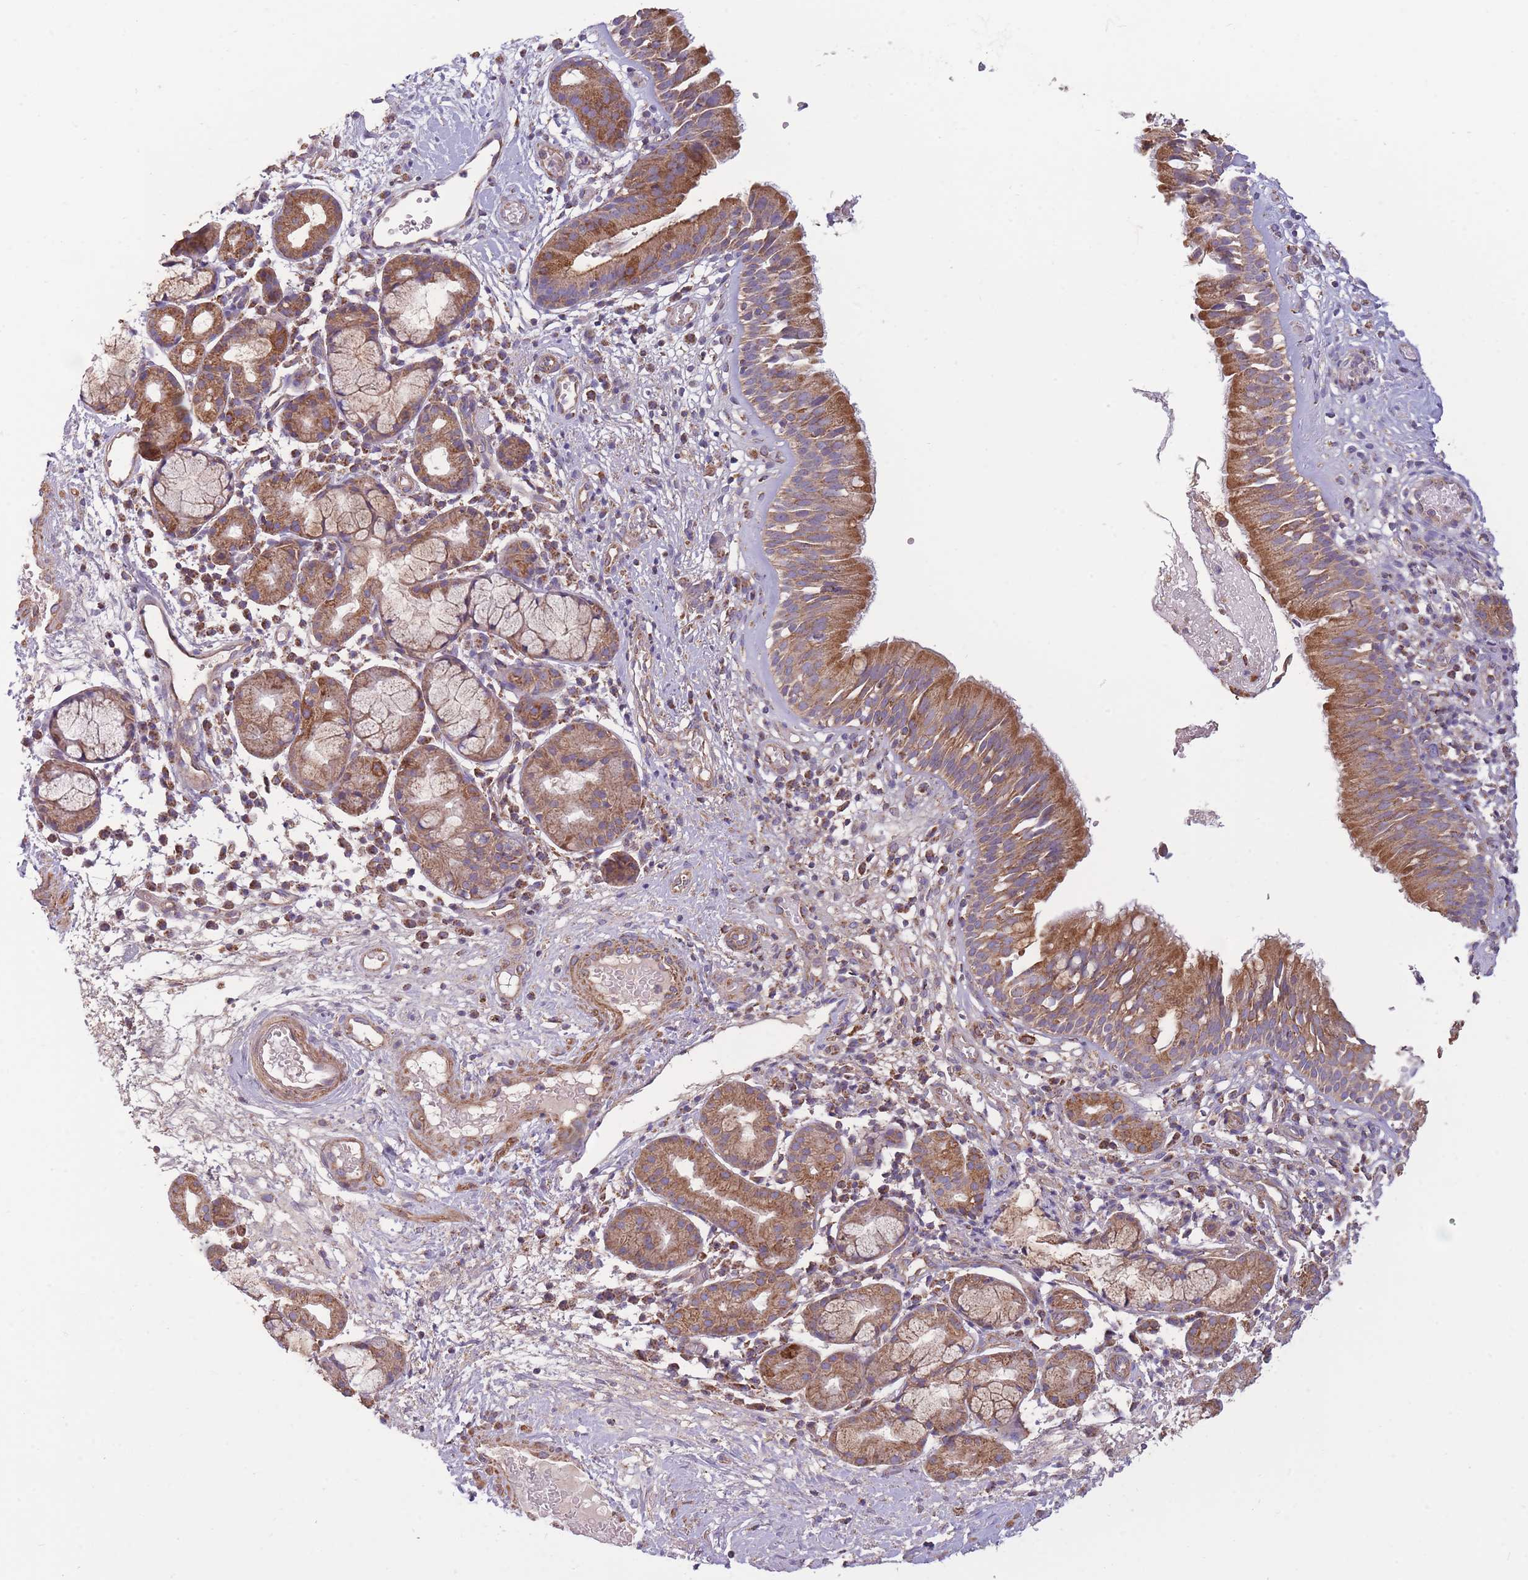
{"staining": {"intensity": "moderate", "quantity": ">75%", "location": "cytoplasmic/membranous"}, "tissue": "nasopharynx", "cell_type": "Respiratory epithelial cells", "image_type": "normal", "snomed": [{"axis": "morphology", "description": "Normal tissue, NOS"}, {"axis": "topography", "description": "Nasopharynx"}], "caption": "Normal nasopharynx reveals moderate cytoplasmic/membranous staining in about >75% of respiratory epithelial cells.", "gene": "KIF16B", "patient": {"sex": "male", "age": 65}}